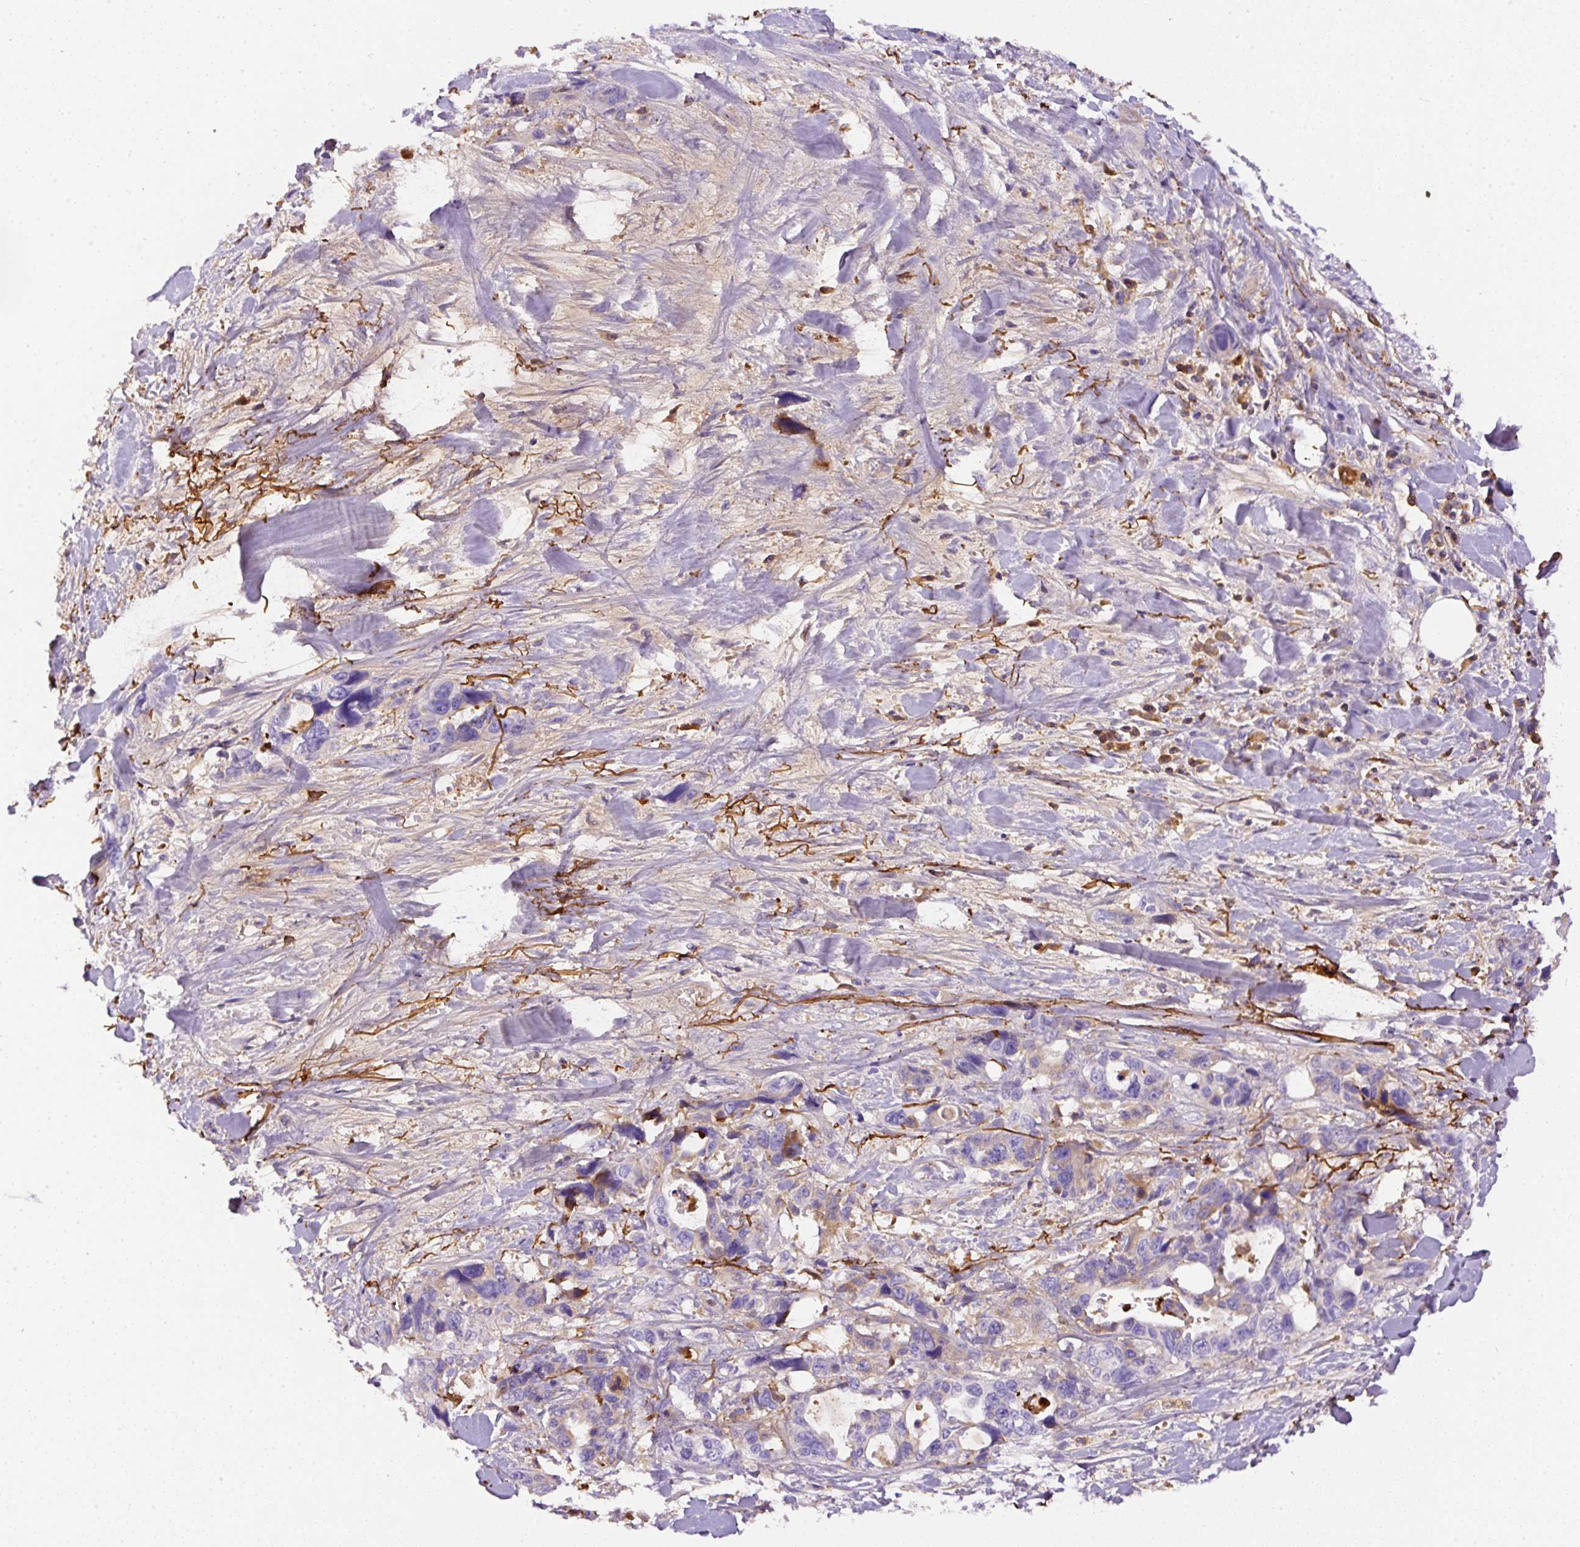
{"staining": {"intensity": "weak", "quantity": "<25%", "location": "cytoplasmic/membranous"}, "tissue": "pancreatic cancer", "cell_type": "Tumor cells", "image_type": "cancer", "snomed": [{"axis": "morphology", "description": "Adenocarcinoma, NOS"}, {"axis": "topography", "description": "Pancreas"}], "caption": "DAB immunohistochemical staining of human adenocarcinoma (pancreatic) shows no significant staining in tumor cells.", "gene": "APCS", "patient": {"sex": "male", "age": 46}}